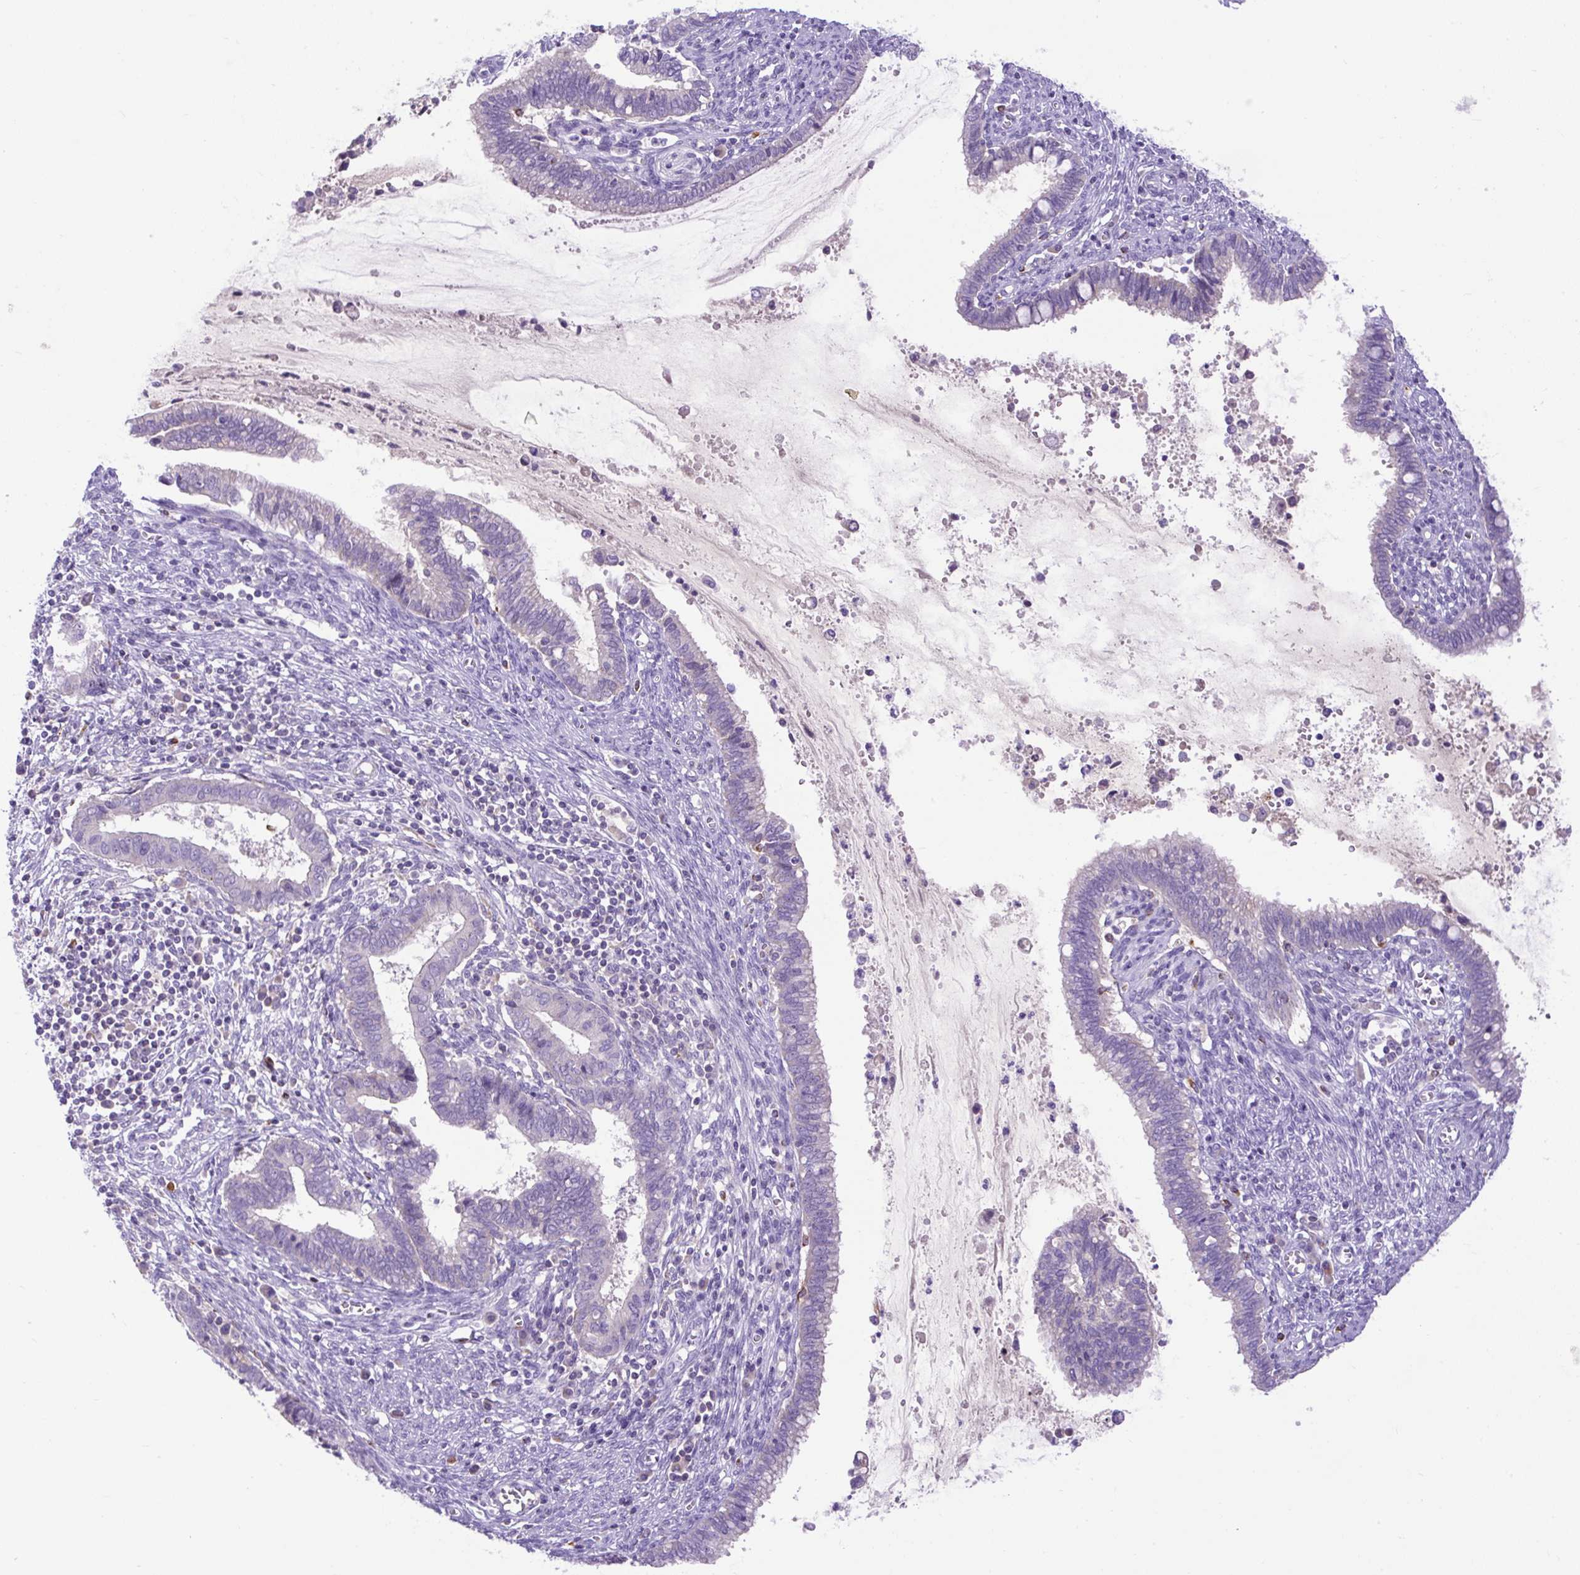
{"staining": {"intensity": "negative", "quantity": "none", "location": "none"}, "tissue": "cervical cancer", "cell_type": "Tumor cells", "image_type": "cancer", "snomed": [{"axis": "morphology", "description": "Adenocarcinoma, NOS"}, {"axis": "topography", "description": "Cervix"}], "caption": "Immunohistochemistry (IHC) histopathology image of human adenocarcinoma (cervical) stained for a protein (brown), which reveals no expression in tumor cells. Brightfield microscopy of IHC stained with DAB (3,3'-diaminobenzidine) (brown) and hematoxylin (blue), captured at high magnification.", "gene": "SPTBN5", "patient": {"sex": "female", "age": 44}}